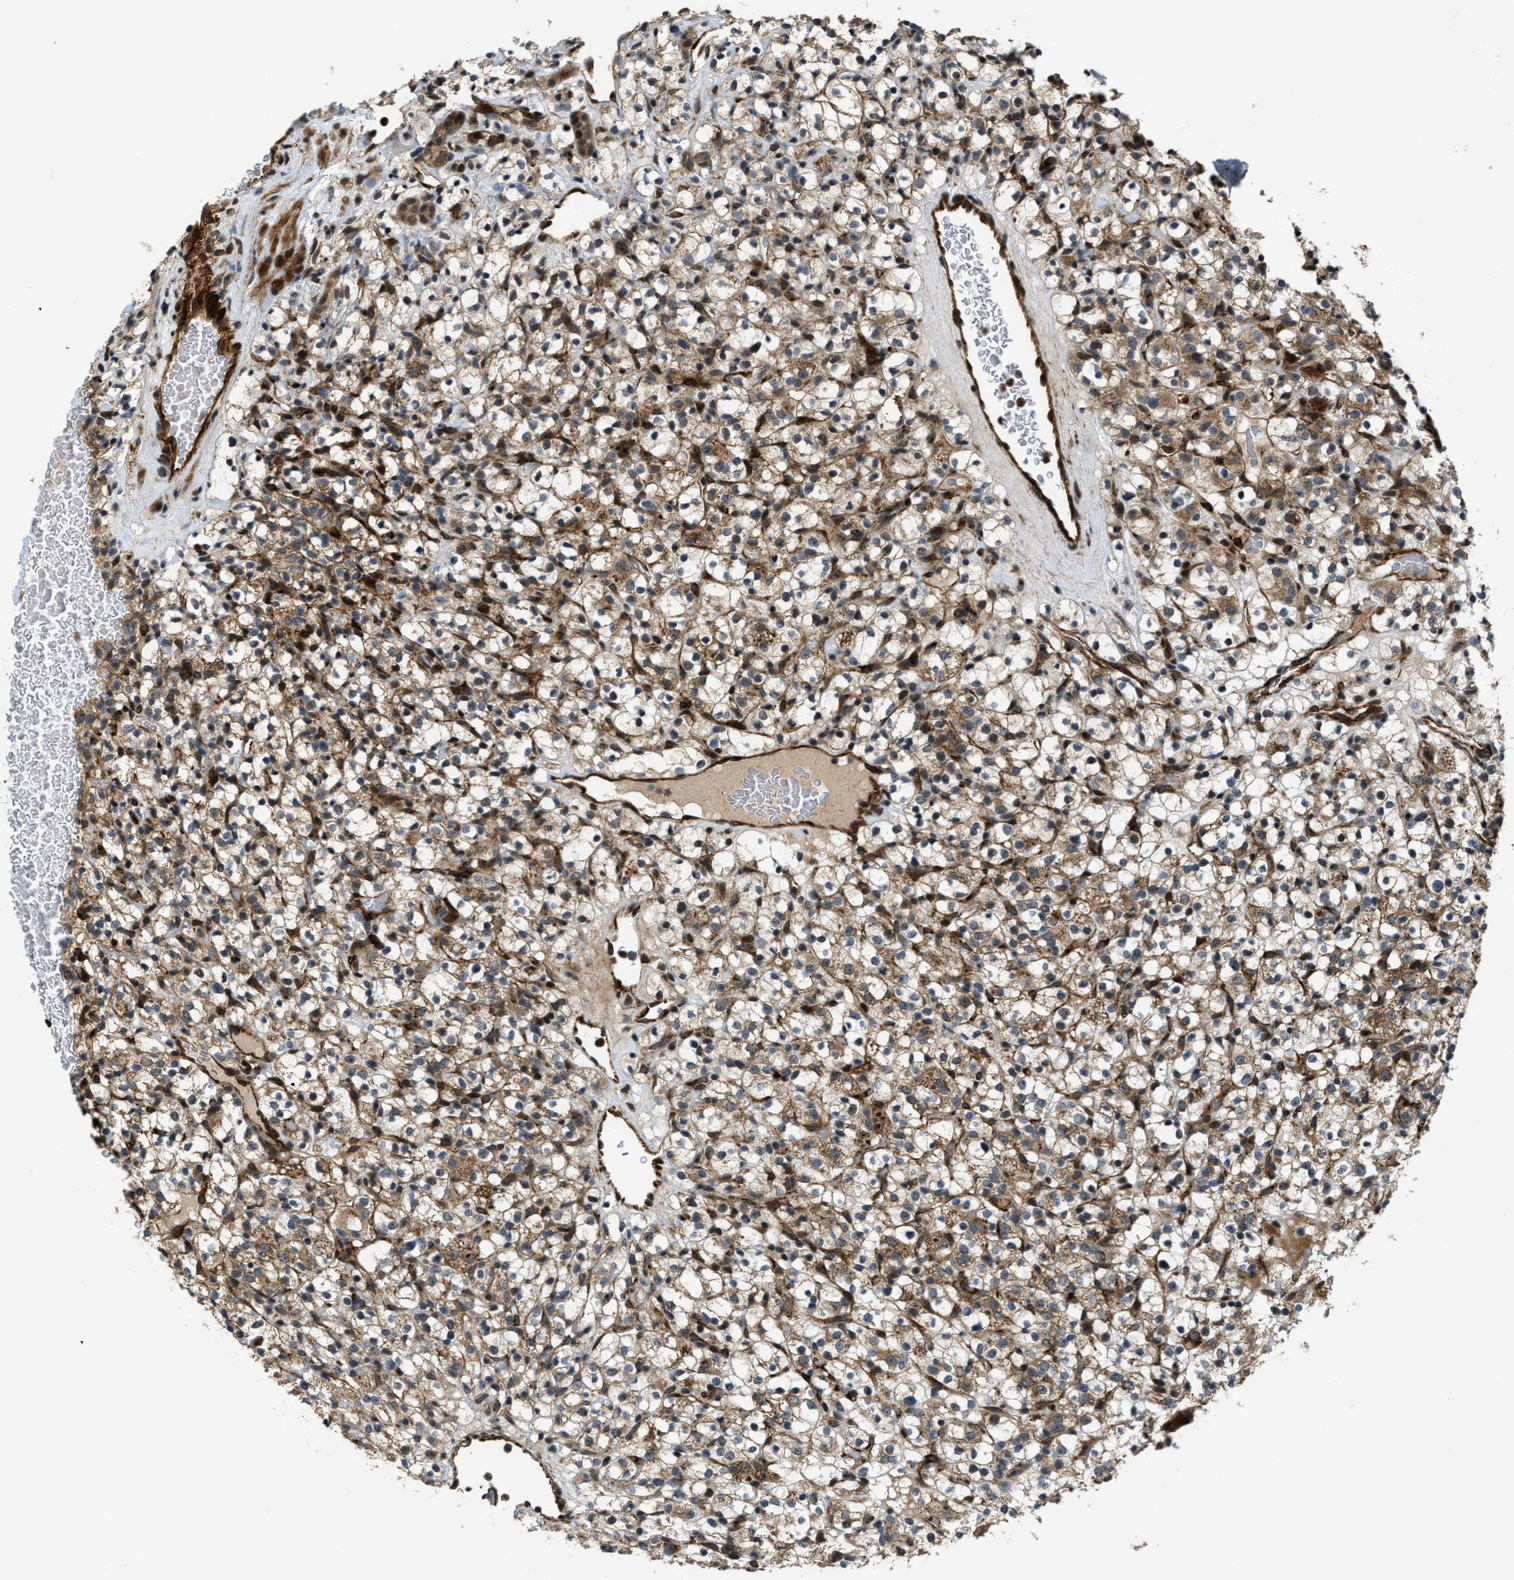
{"staining": {"intensity": "moderate", "quantity": ">75%", "location": "cytoplasmic/membranous"}, "tissue": "renal cancer", "cell_type": "Tumor cells", "image_type": "cancer", "snomed": [{"axis": "morphology", "description": "Normal tissue, NOS"}, {"axis": "morphology", "description": "Adenocarcinoma, NOS"}, {"axis": "topography", "description": "Kidney"}], "caption": "Renal cancer (adenocarcinoma) stained with a protein marker demonstrates moderate staining in tumor cells.", "gene": "DPF2", "patient": {"sex": "female", "age": 72}}